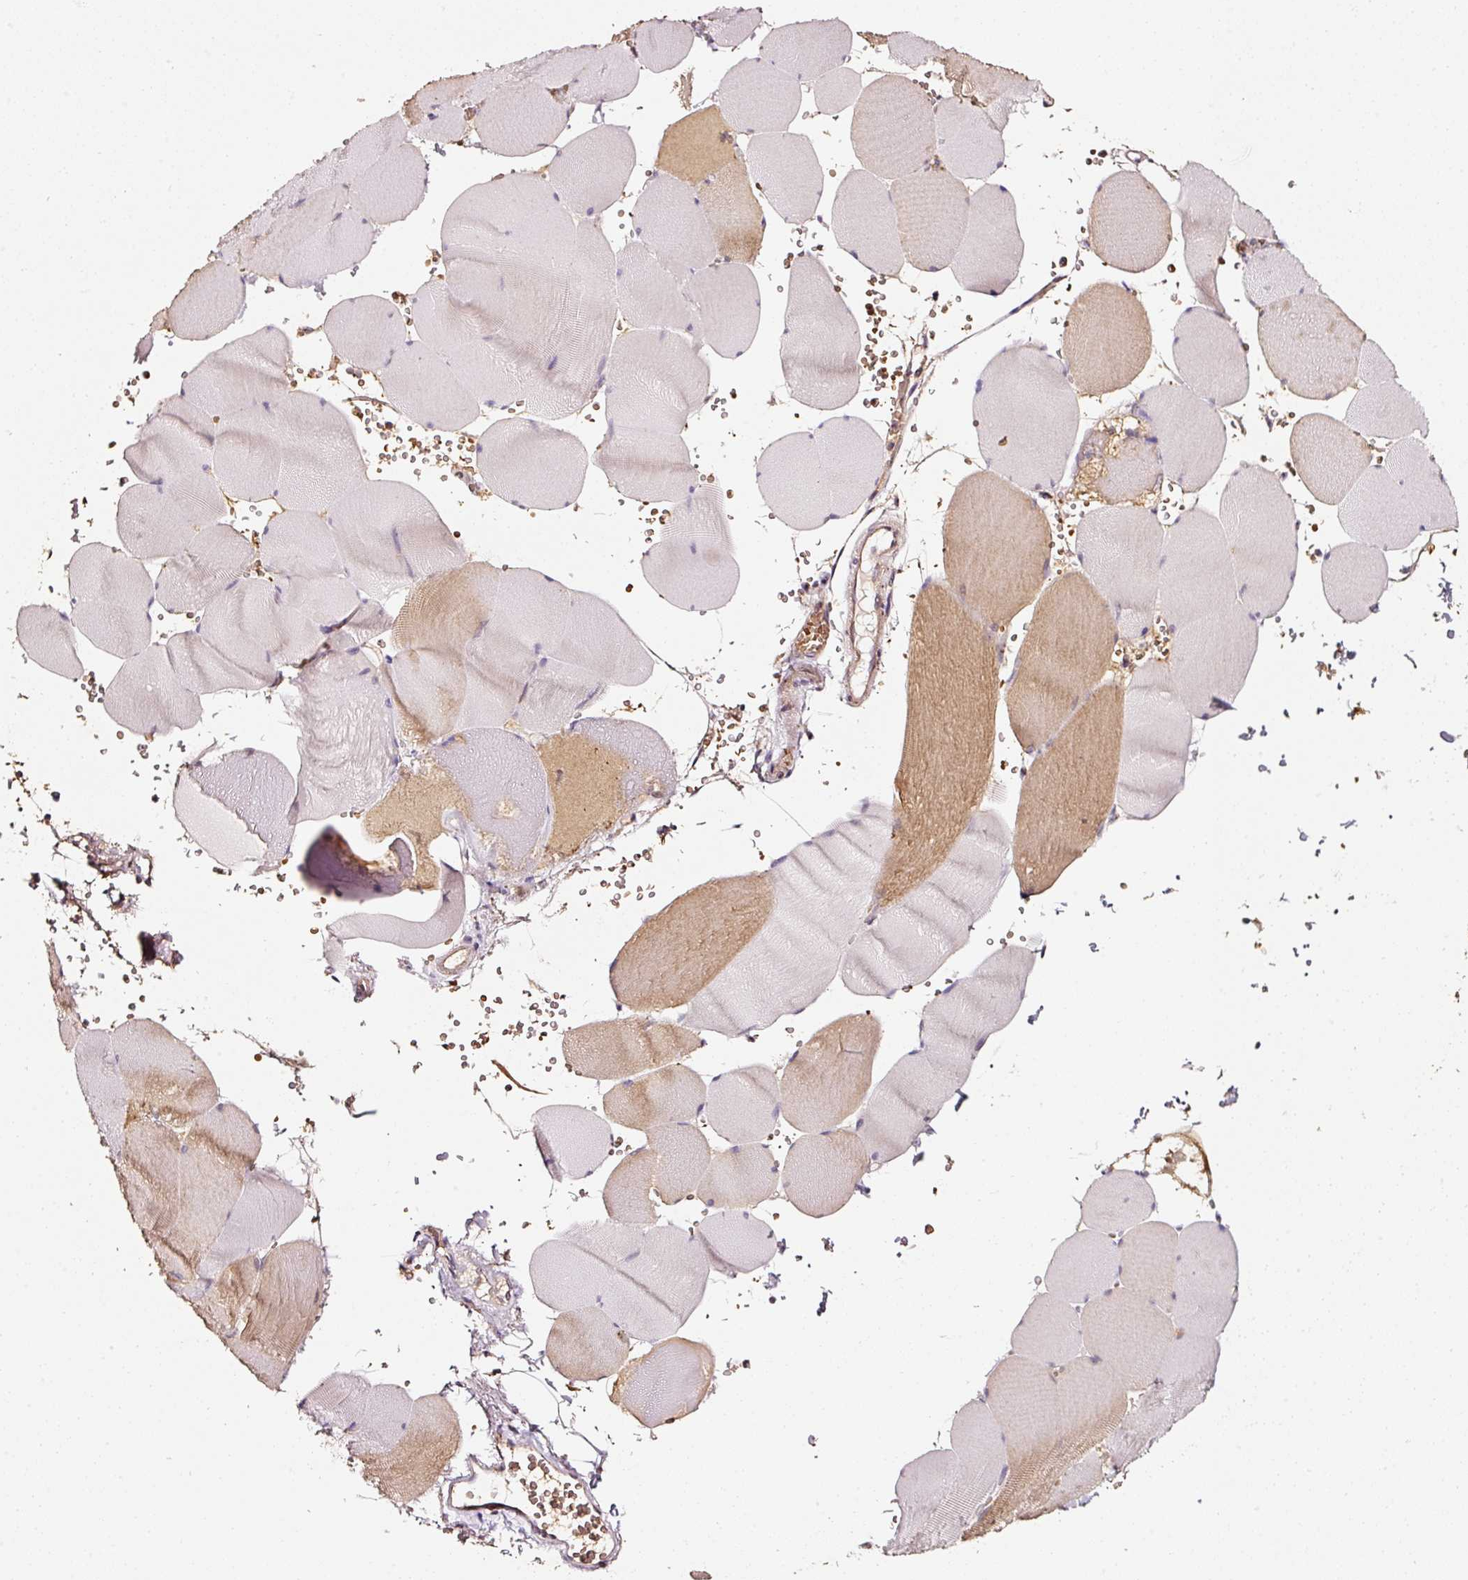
{"staining": {"intensity": "moderate", "quantity": "<25%", "location": "cytoplasmic/membranous"}, "tissue": "skeletal muscle", "cell_type": "Myocytes", "image_type": "normal", "snomed": [{"axis": "morphology", "description": "Normal tissue, NOS"}, {"axis": "topography", "description": "Skeletal muscle"}, {"axis": "topography", "description": "Head-Neck"}], "caption": "The immunohistochemical stain shows moderate cytoplasmic/membranous expression in myocytes of unremarkable skeletal muscle.", "gene": "ZNF460", "patient": {"sex": "male", "age": 66}}